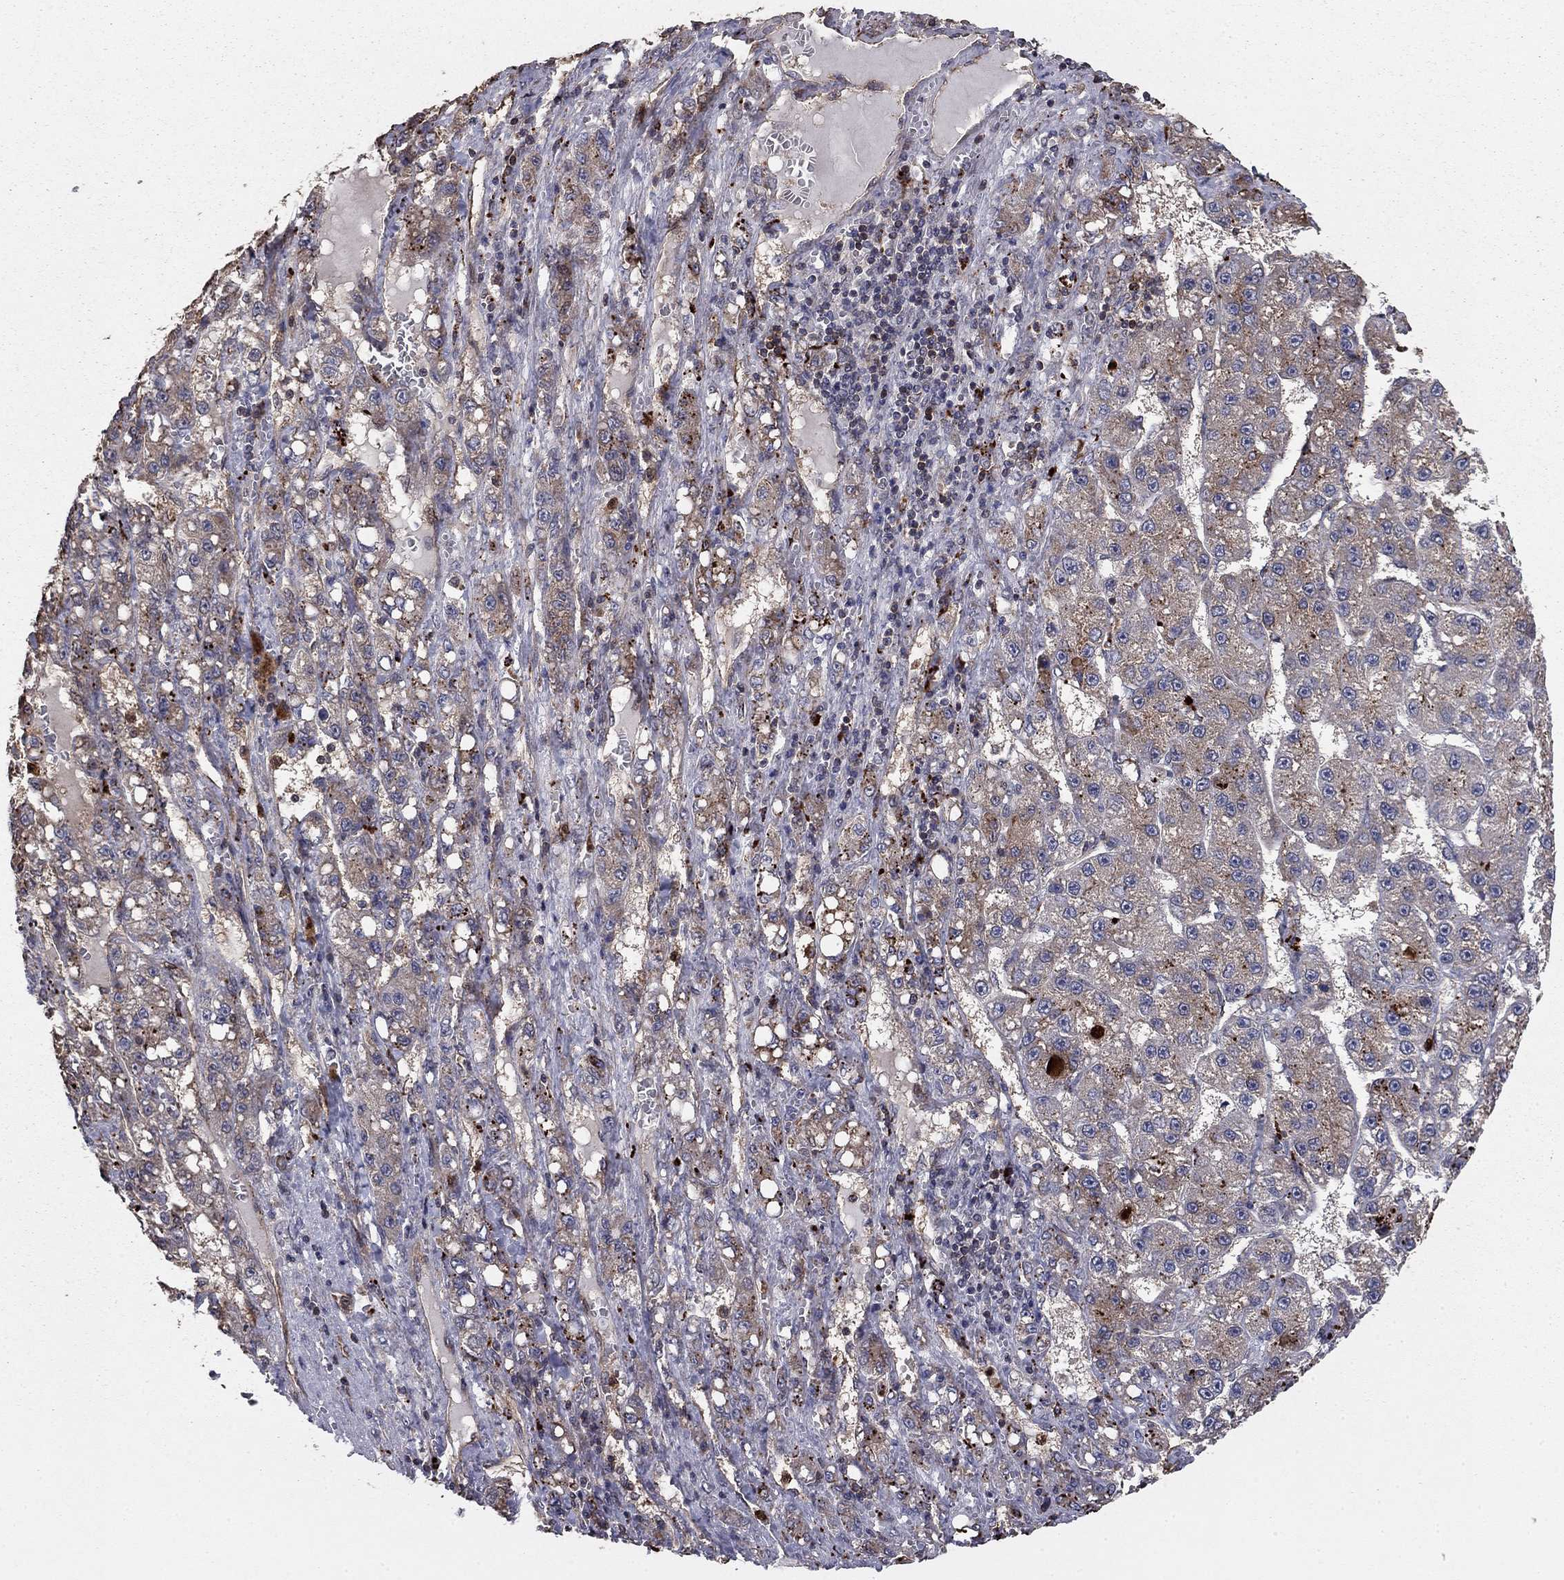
{"staining": {"intensity": "negative", "quantity": "none", "location": "none"}, "tissue": "liver cancer", "cell_type": "Tumor cells", "image_type": "cancer", "snomed": [{"axis": "morphology", "description": "Carcinoma, Hepatocellular, NOS"}, {"axis": "topography", "description": "Liver"}], "caption": "IHC image of neoplastic tissue: hepatocellular carcinoma (liver) stained with DAB (3,3'-diaminobenzidine) reveals no significant protein positivity in tumor cells.", "gene": "GYG1", "patient": {"sex": "female", "age": 65}}